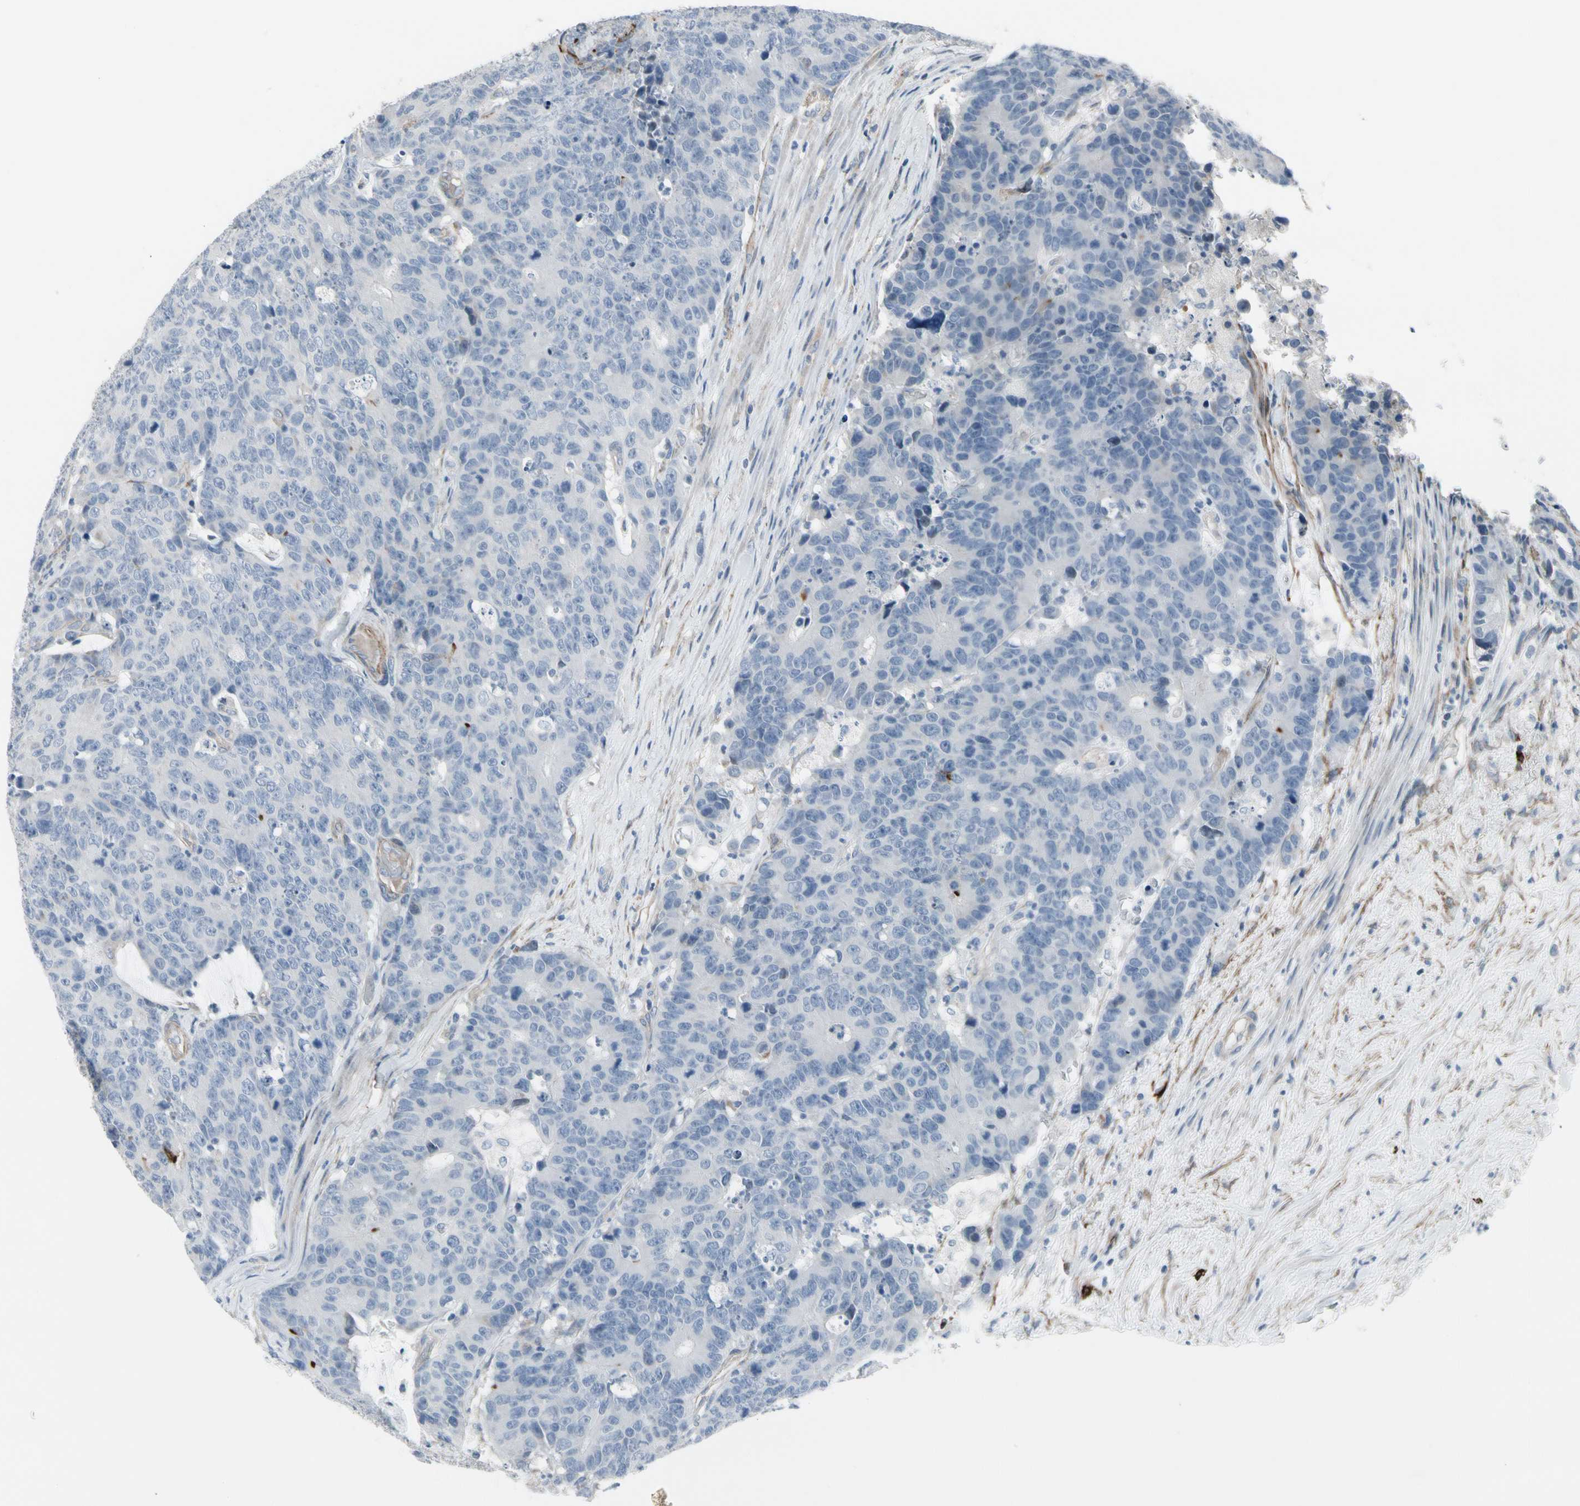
{"staining": {"intensity": "negative", "quantity": "none", "location": "none"}, "tissue": "colorectal cancer", "cell_type": "Tumor cells", "image_type": "cancer", "snomed": [{"axis": "morphology", "description": "Adenocarcinoma, NOS"}, {"axis": "topography", "description": "Colon"}], "caption": "High power microscopy micrograph of an immunohistochemistry (IHC) image of colorectal adenocarcinoma, revealing no significant staining in tumor cells.", "gene": "PIGR", "patient": {"sex": "female", "age": 86}}